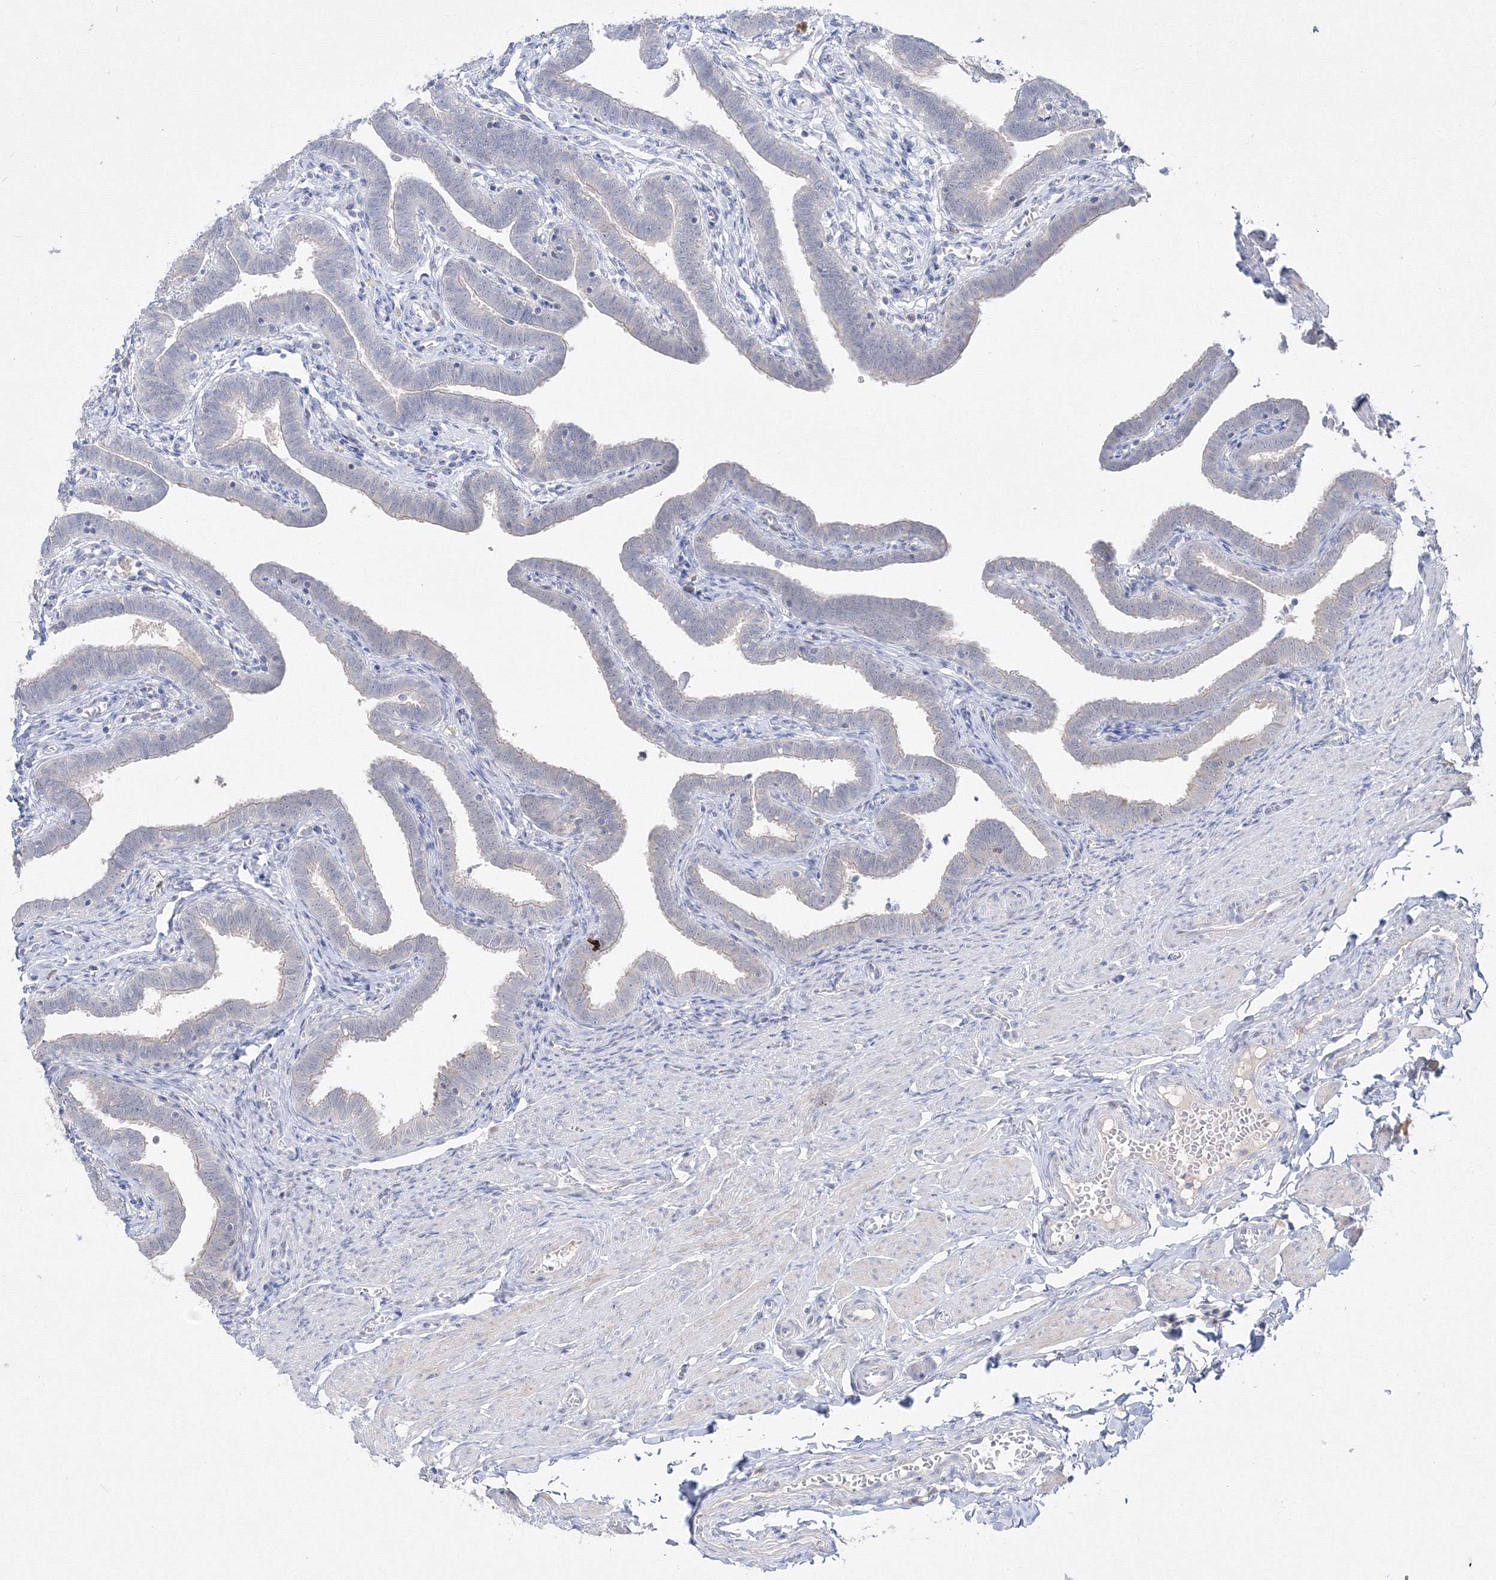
{"staining": {"intensity": "weak", "quantity": "<25%", "location": "cytoplasmic/membranous"}, "tissue": "fallopian tube", "cell_type": "Glandular cells", "image_type": "normal", "snomed": [{"axis": "morphology", "description": "Normal tissue, NOS"}, {"axis": "topography", "description": "Fallopian tube"}], "caption": "This is an immunohistochemistry (IHC) micrograph of normal human fallopian tube. There is no expression in glandular cells.", "gene": "FBXL8", "patient": {"sex": "female", "age": 36}}